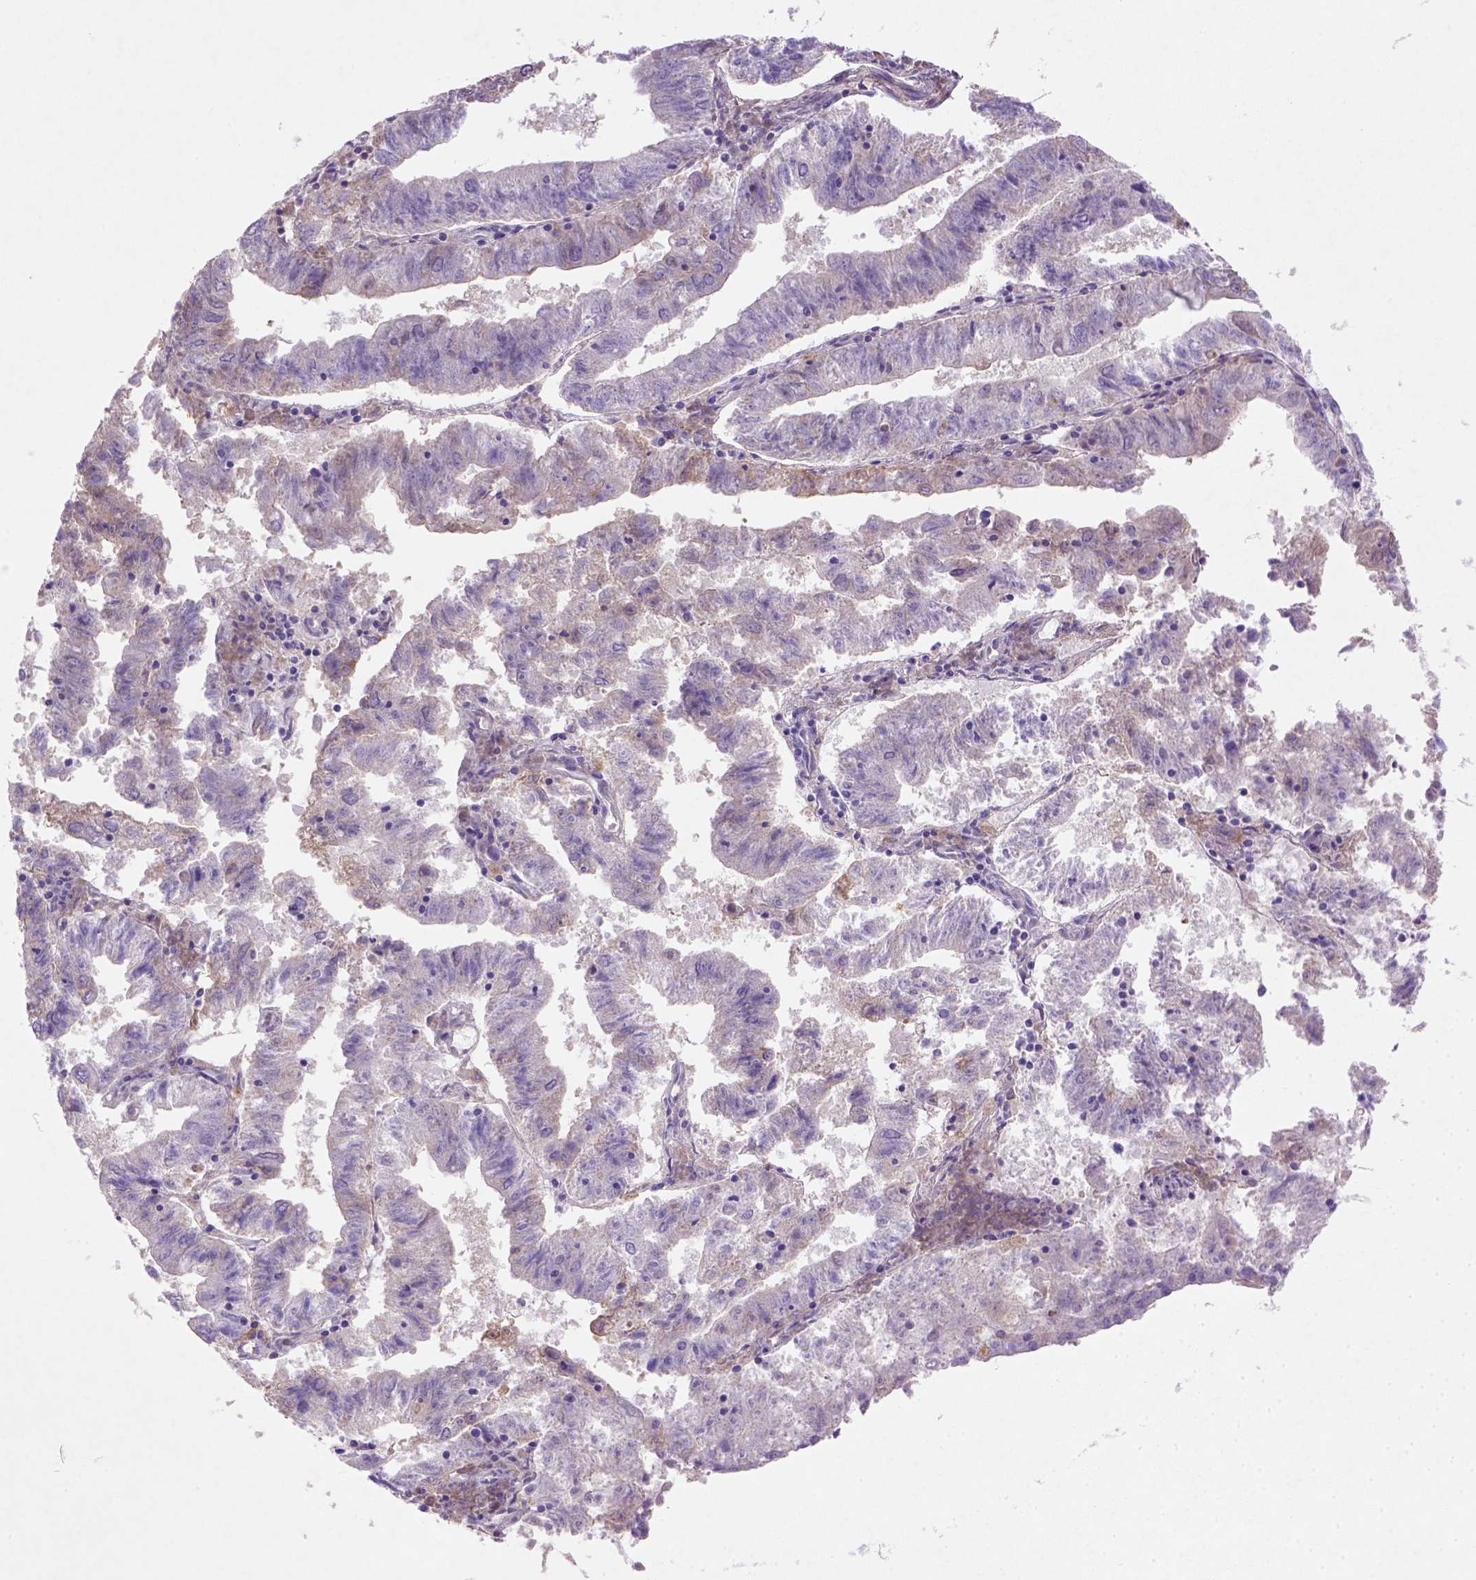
{"staining": {"intensity": "negative", "quantity": "none", "location": "none"}, "tissue": "endometrial cancer", "cell_type": "Tumor cells", "image_type": "cancer", "snomed": [{"axis": "morphology", "description": "Adenocarcinoma, NOS"}, {"axis": "topography", "description": "Endometrium"}], "caption": "A high-resolution micrograph shows immunohistochemistry staining of adenocarcinoma (endometrial), which shows no significant expression in tumor cells.", "gene": "NUDT2", "patient": {"sex": "female", "age": 82}}